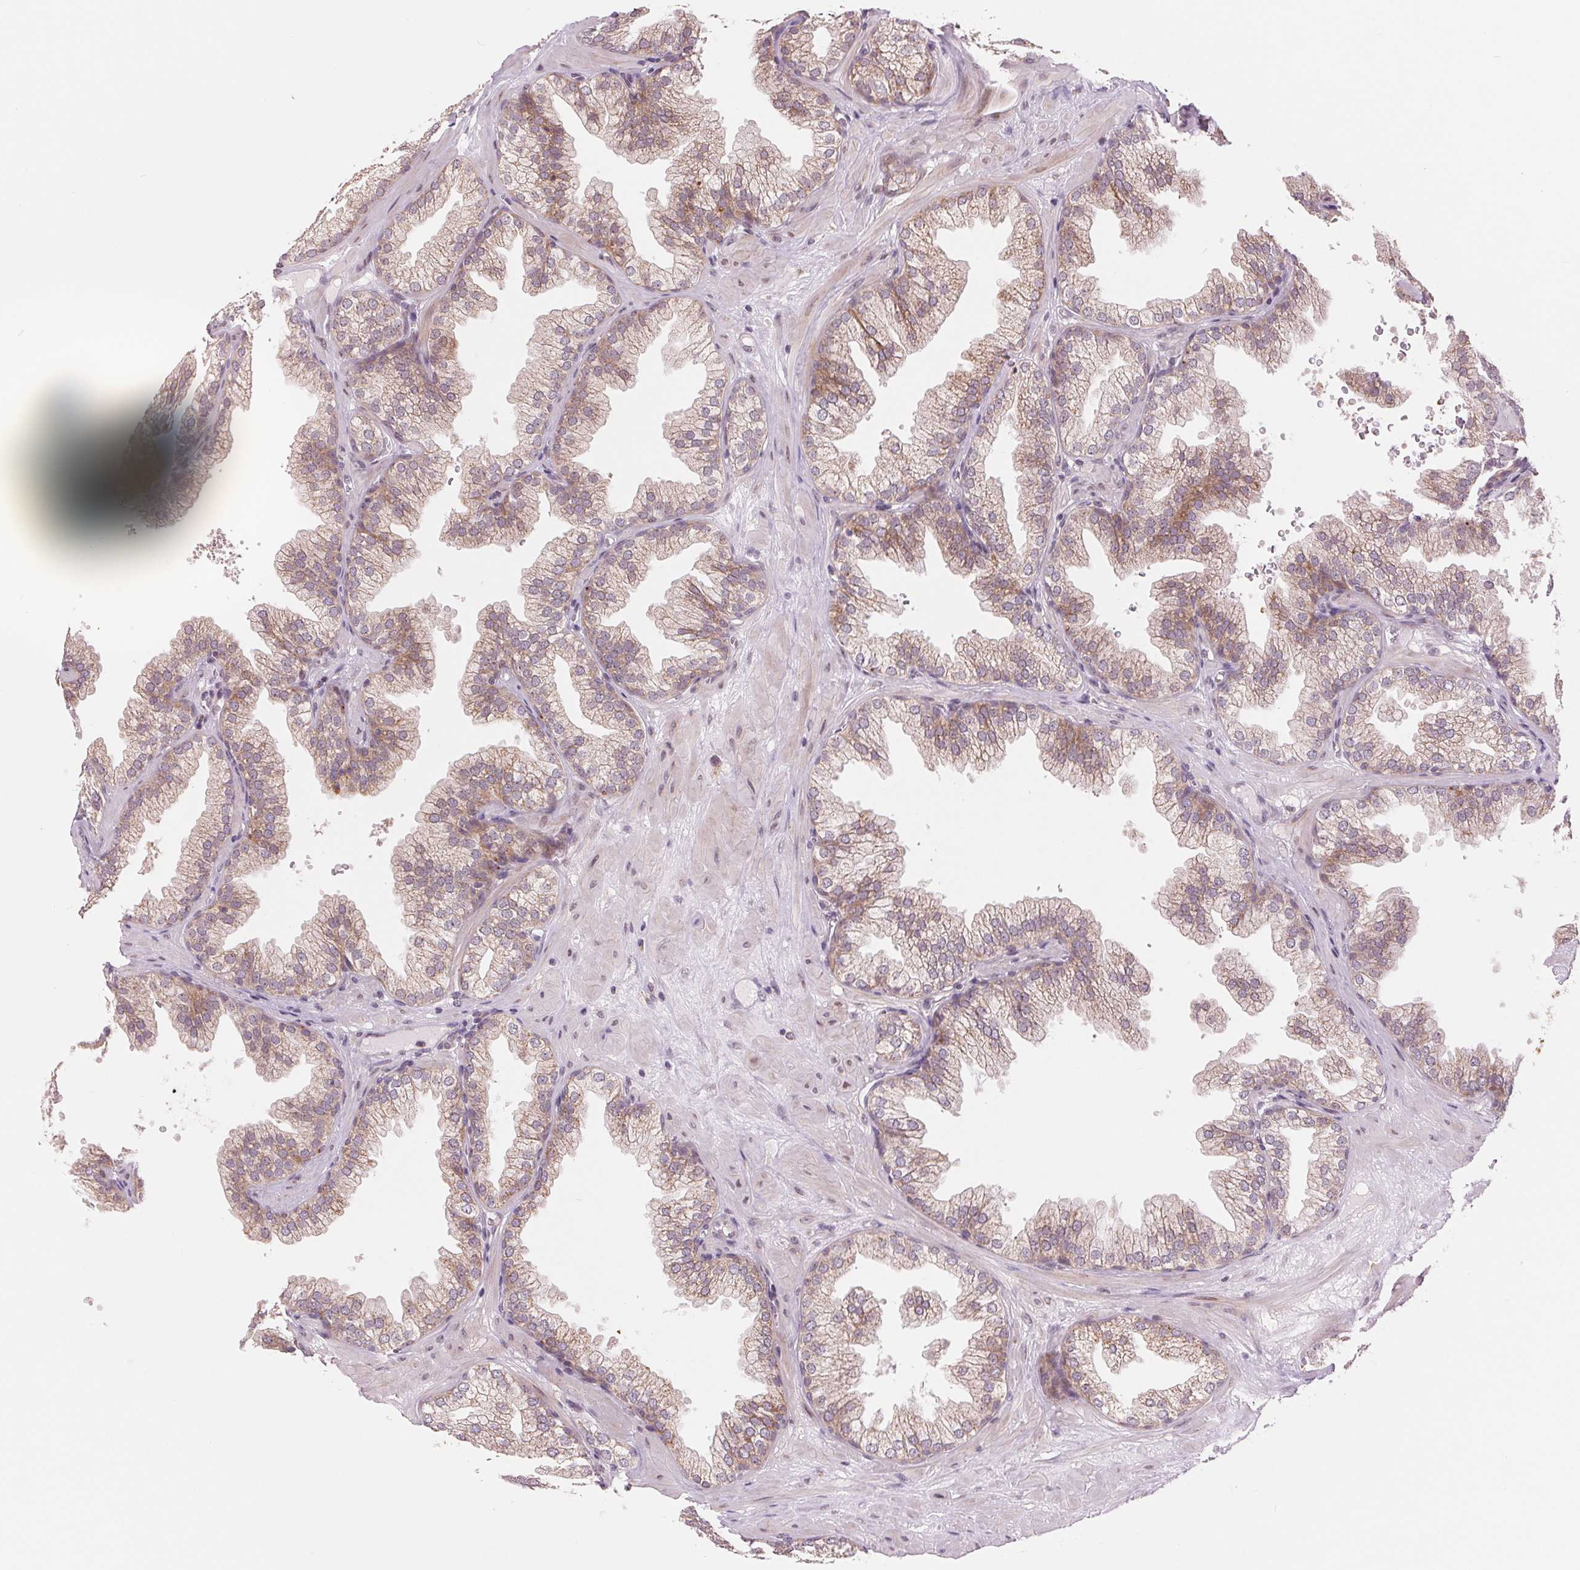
{"staining": {"intensity": "weak", "quantity": "25%-75%", "location": "cytoplasmic/membranous"}, "tissue": "prostate", "cell_type": "Glandular cells", "image_type": "normal", "snomed": [{"axis": "morphology", "description": "Normal tissue, NOS"}, {"axis": "topography", "description": "Prostate"}], "caption": "An immunohistochemistry histopathology image of unremarkable tissue is shown. Protein staining in brown shows weak cytoplasmic/membranous positivity in prostate within glandular cells. The staining is performed using DAB brown chromogen to label protein expression. The nuclei are counter-stained blue using hematoxylin.", "gene": "ARHGAP32", "patient": {"sex": "male", "age": 37}}